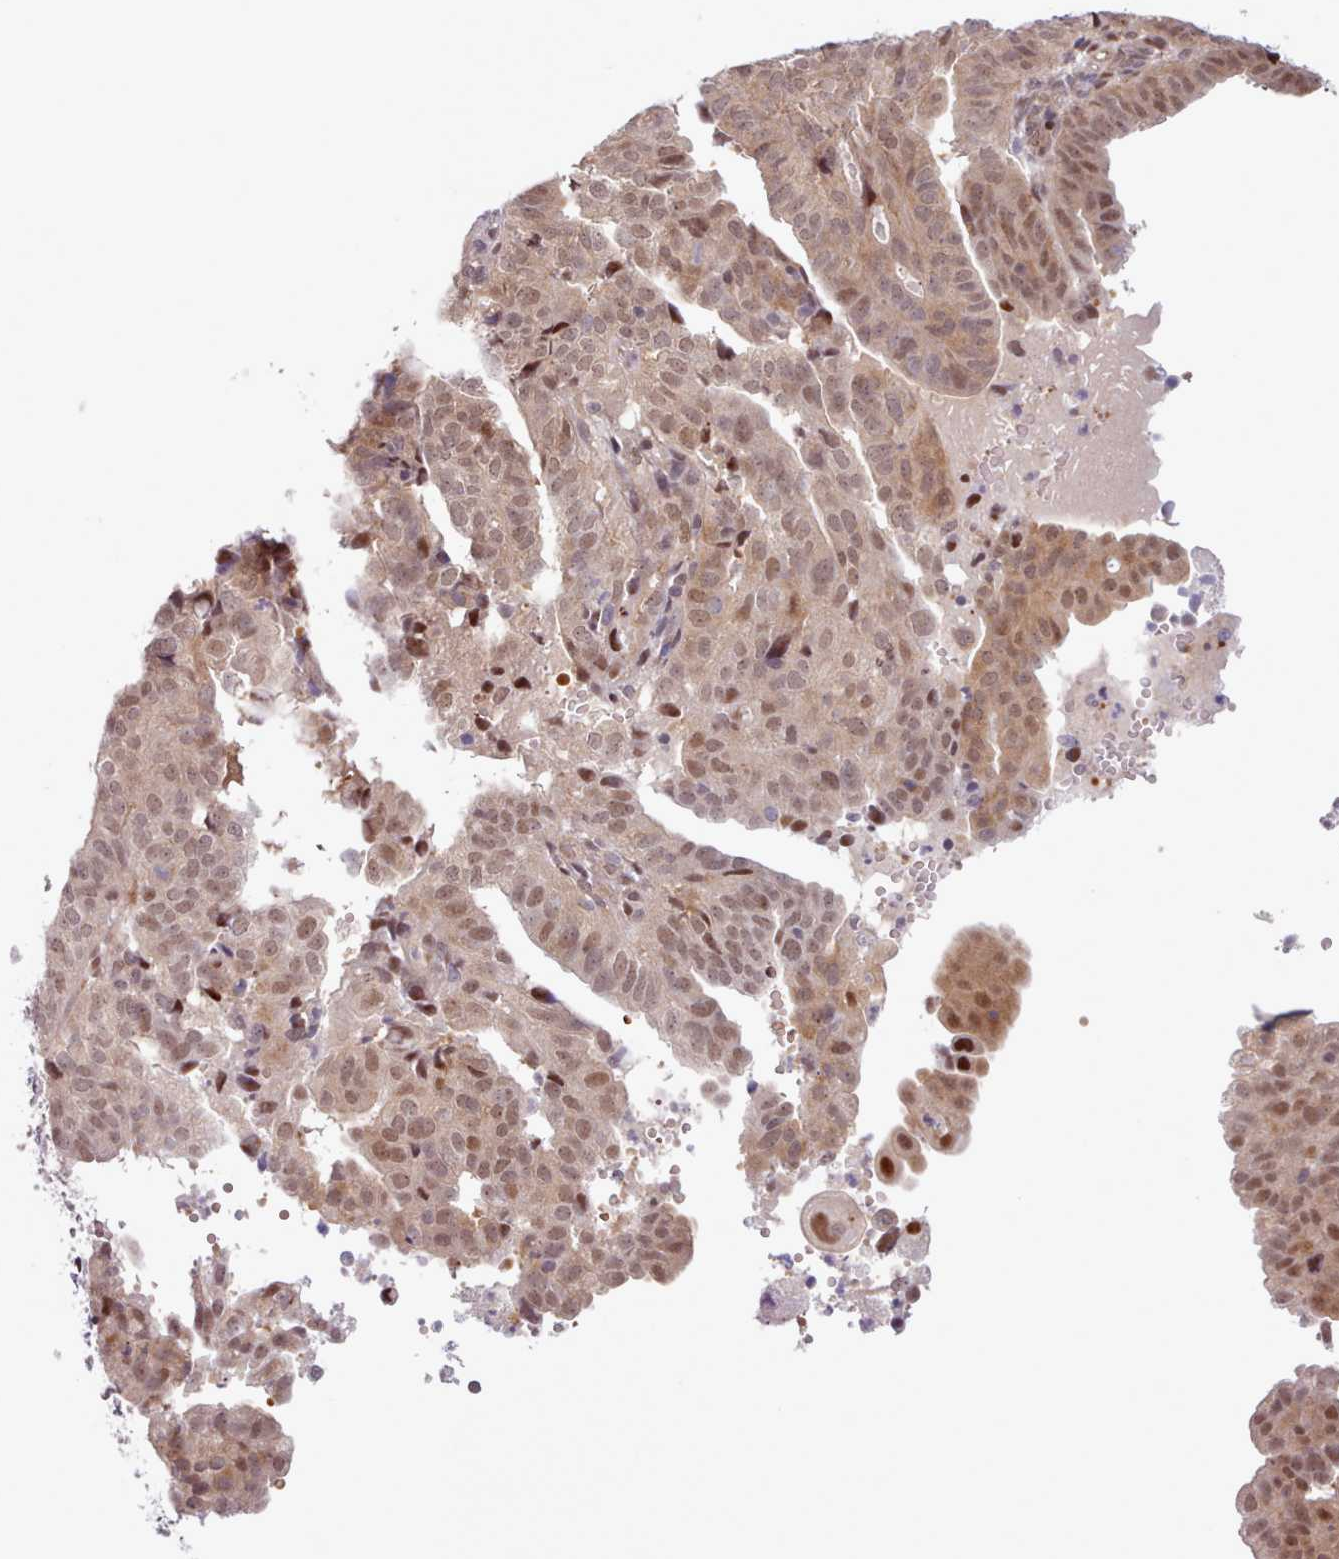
{"staining": {"intensity": "moderate", "quantity": "<25%", "location": "cytoplasmic/membranous,nuclear"}, "tissue": "endometrial cancer", "cell_type": "Tumor cells", "image_type": "cancer", "snomed": [{"axis": "morphology", "description": "Adenocarcinoma, NOS"}, {"axis": "topography", "description": "Uterus"}], "caption": "Moderate cytoplasmic/membranous and nuclear protein positivity is present in approximately <25% of tumor cells in endometrial cancer. The protein is stained brown, and the nuclei are stained in blue (DAB IHC with brightfield microscopy, high magnification).", "gene": "KBTBD7", "patient": {"sex": "female", "age": 77}}